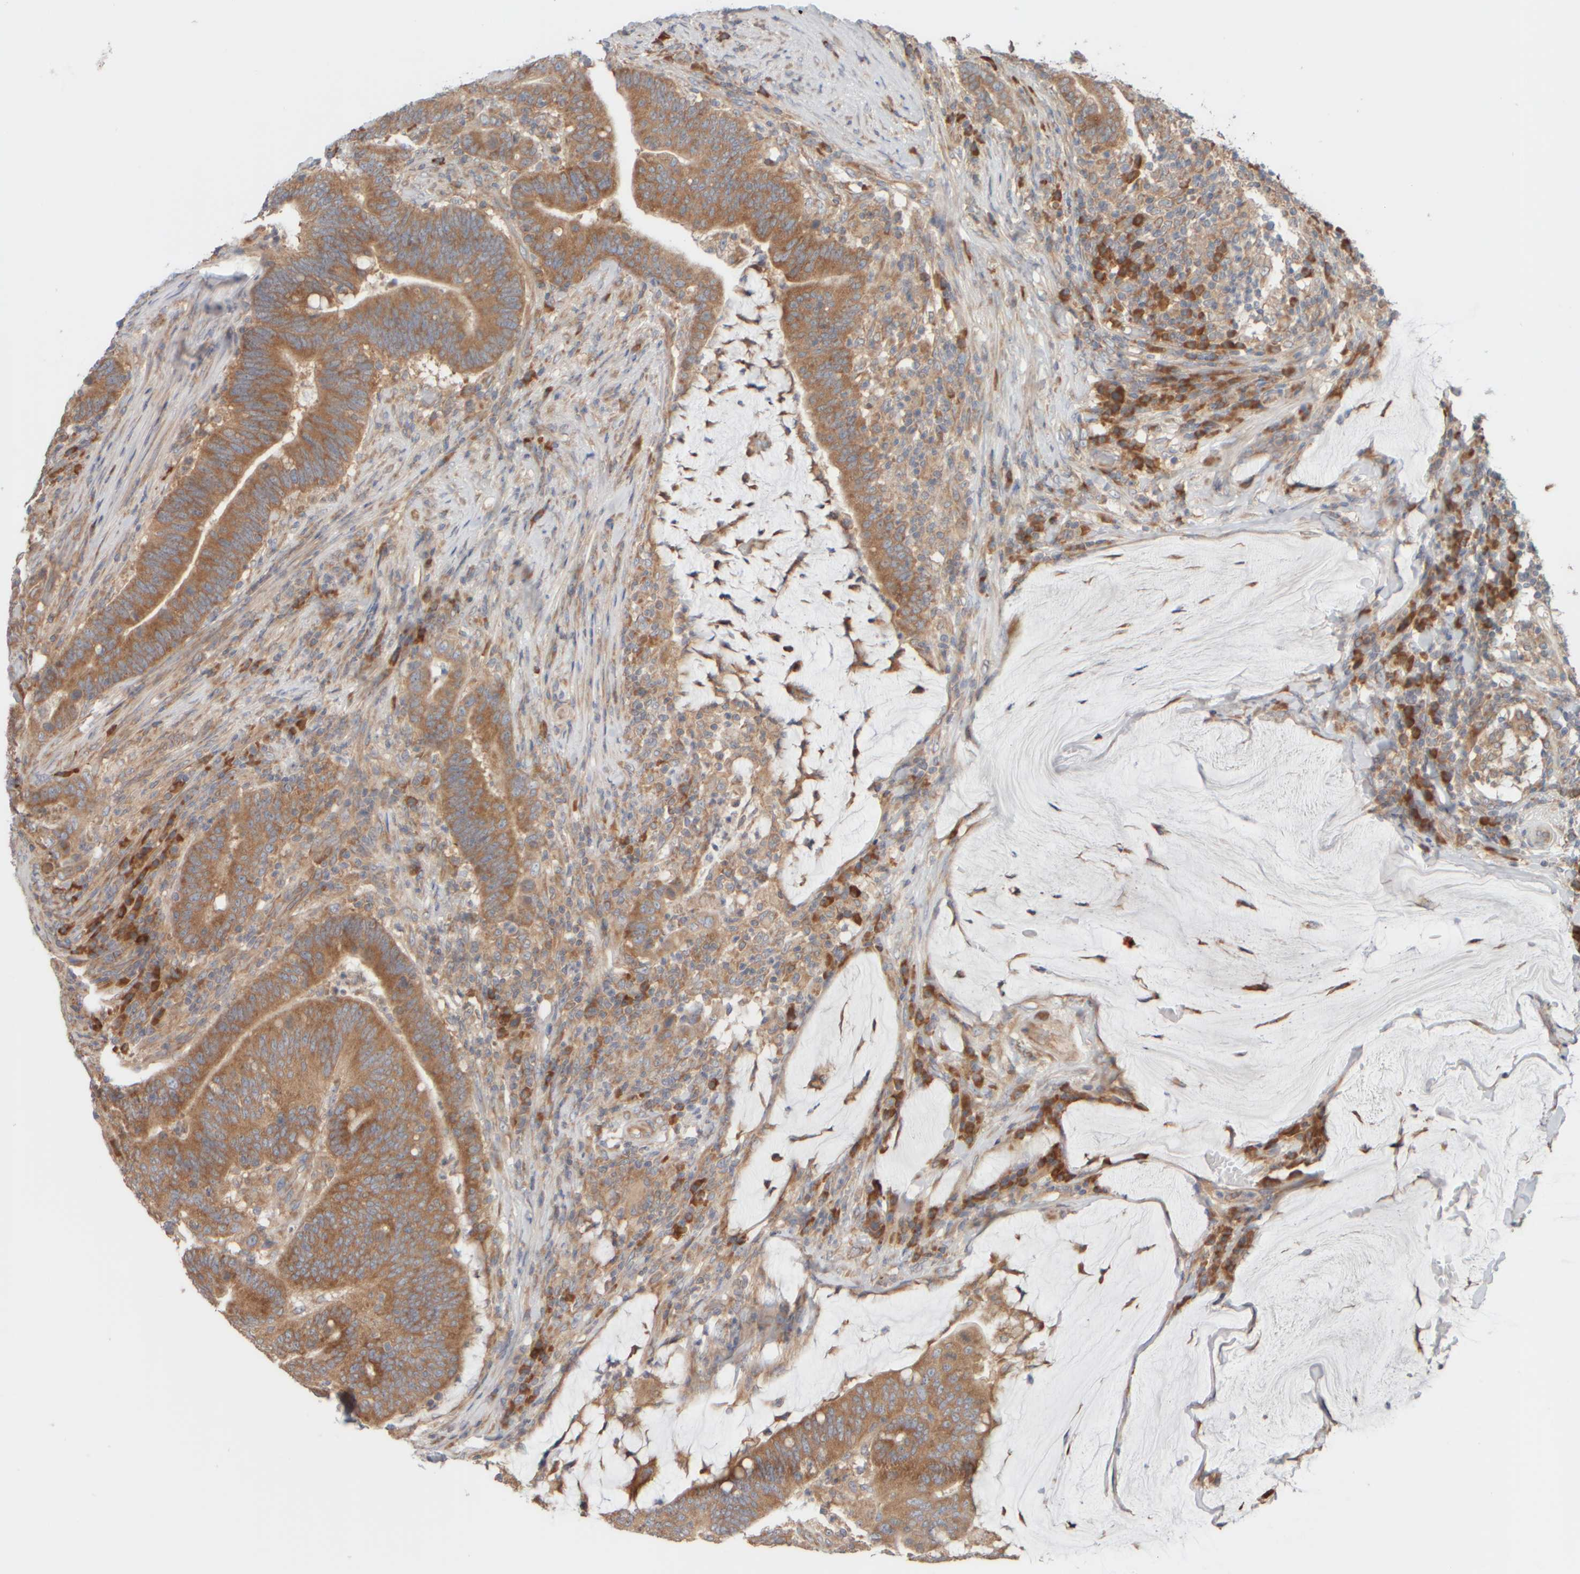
{"staining": {"intensity": "strong", "quantity": ">75%", "location": "cytoplasmic/membranous"}, "tissue": "colorectal cancer", "cell_type": "Tumor cells", "image_type": "cancer", "snomed": [{"axis": "morphology", "description": "Normal tissue, NOS"}, {"axis": "morphology", "description": "Adenocarcinoma, NOS"}, {"axis": "topography", "description": "Colon"}], "caption": "Adenocarcinoma (colorectal) stained for a protein (brown) exhibits strong cytoplasmic/membranous positive staining in about >75% of tumor cells.", "gene": "EIF2B3", "patient": {"sex": "female", "age": 66}}